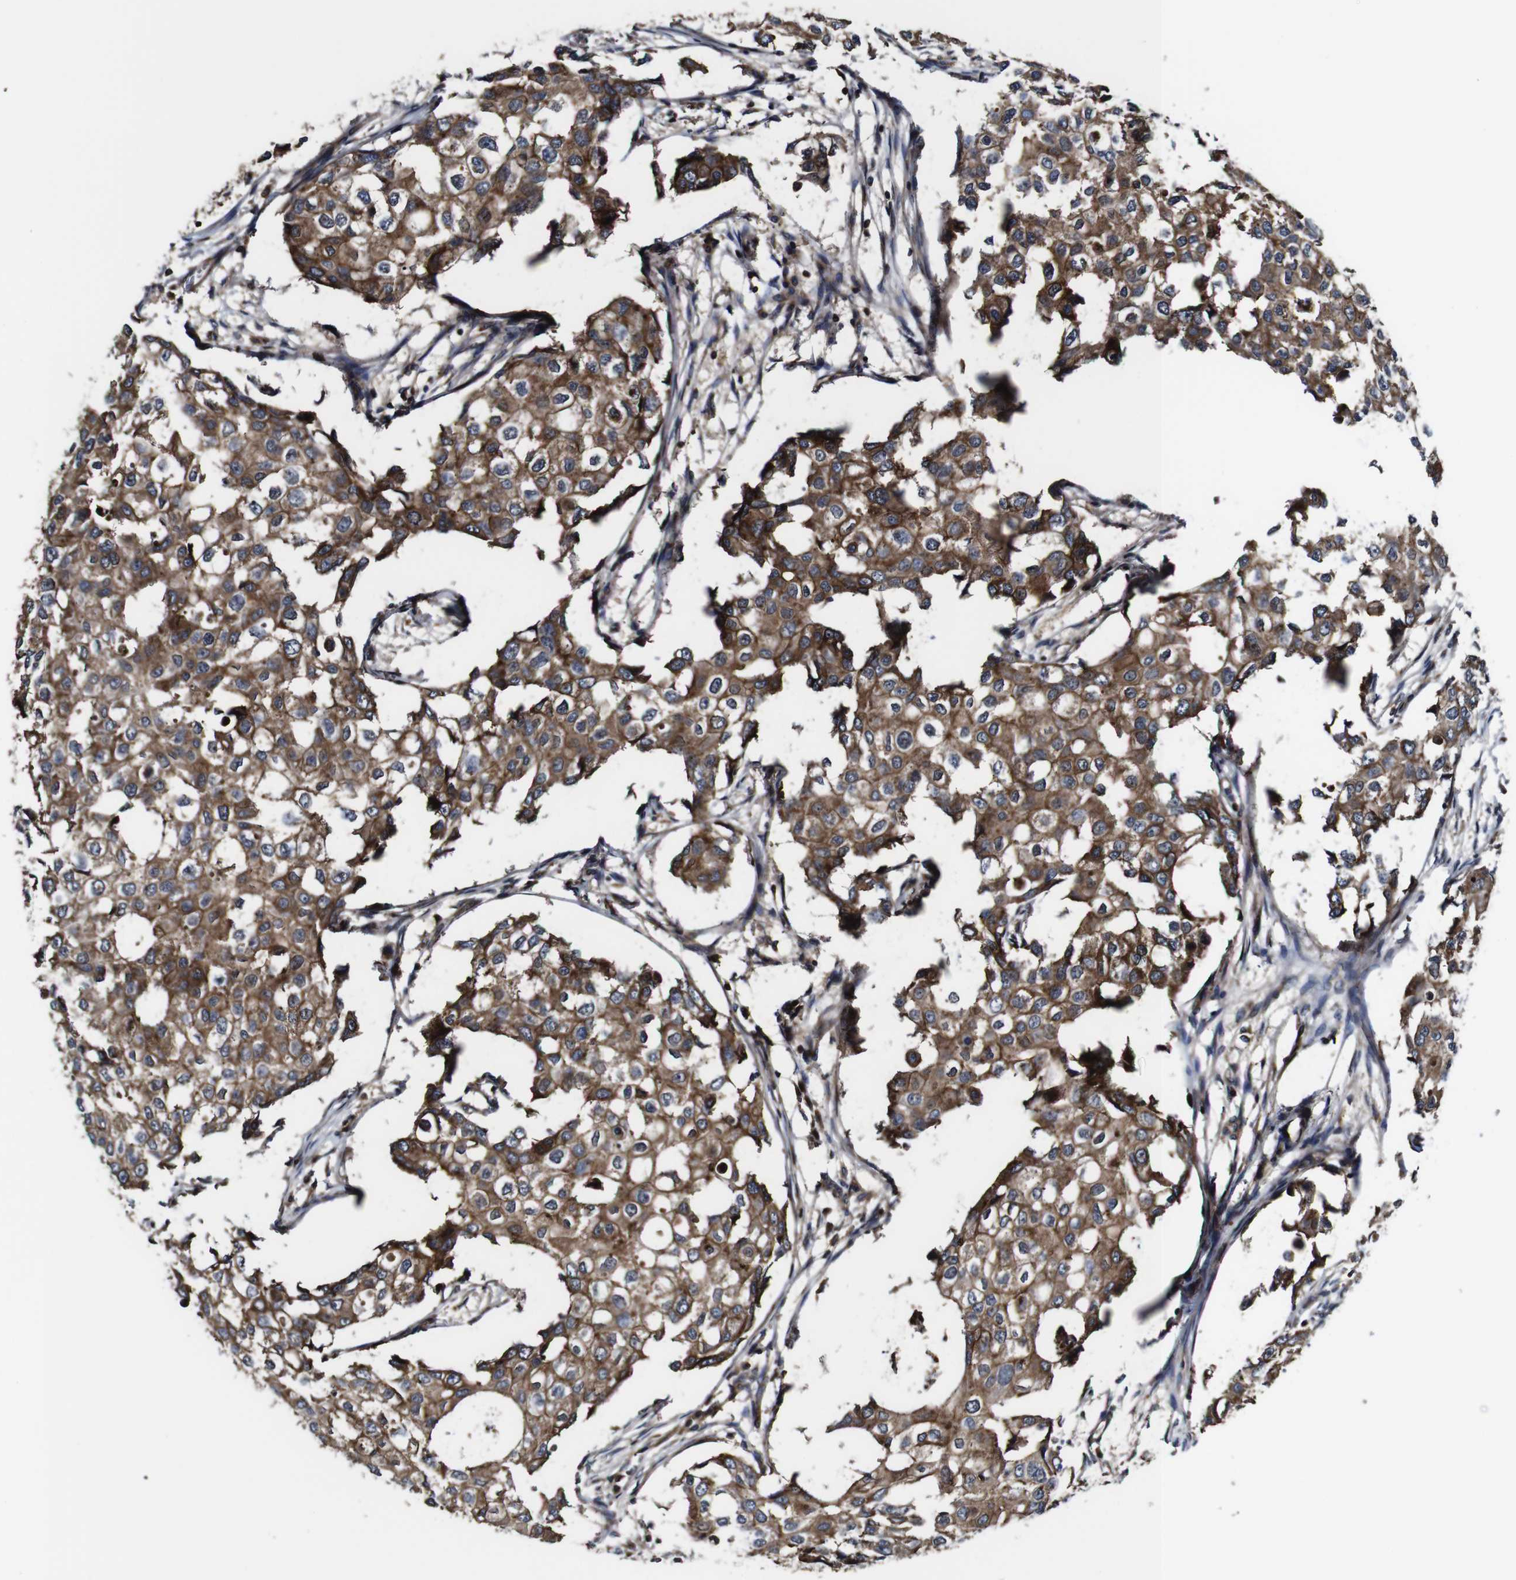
{"staining": {"intensity": "strong", "quantity": ">75%", "location": "cytoplasmic/membranous"}, "tissue": "breast cancer", "cell_type": "Tumor cells", "image_type": "cancer", "snomed": [{"axis": "morphology", "description": "Duct carcinoma"}, {"axis": "topography", "description": "Breast"}], "caption": "Strong cytoplasmic/membranous staining is appreciated in about >75% of tumor cells in breast cancer (invasive ductal carcinoma).", "gene": "TNIK", "patient": {"sex": "female", "age": 27}}